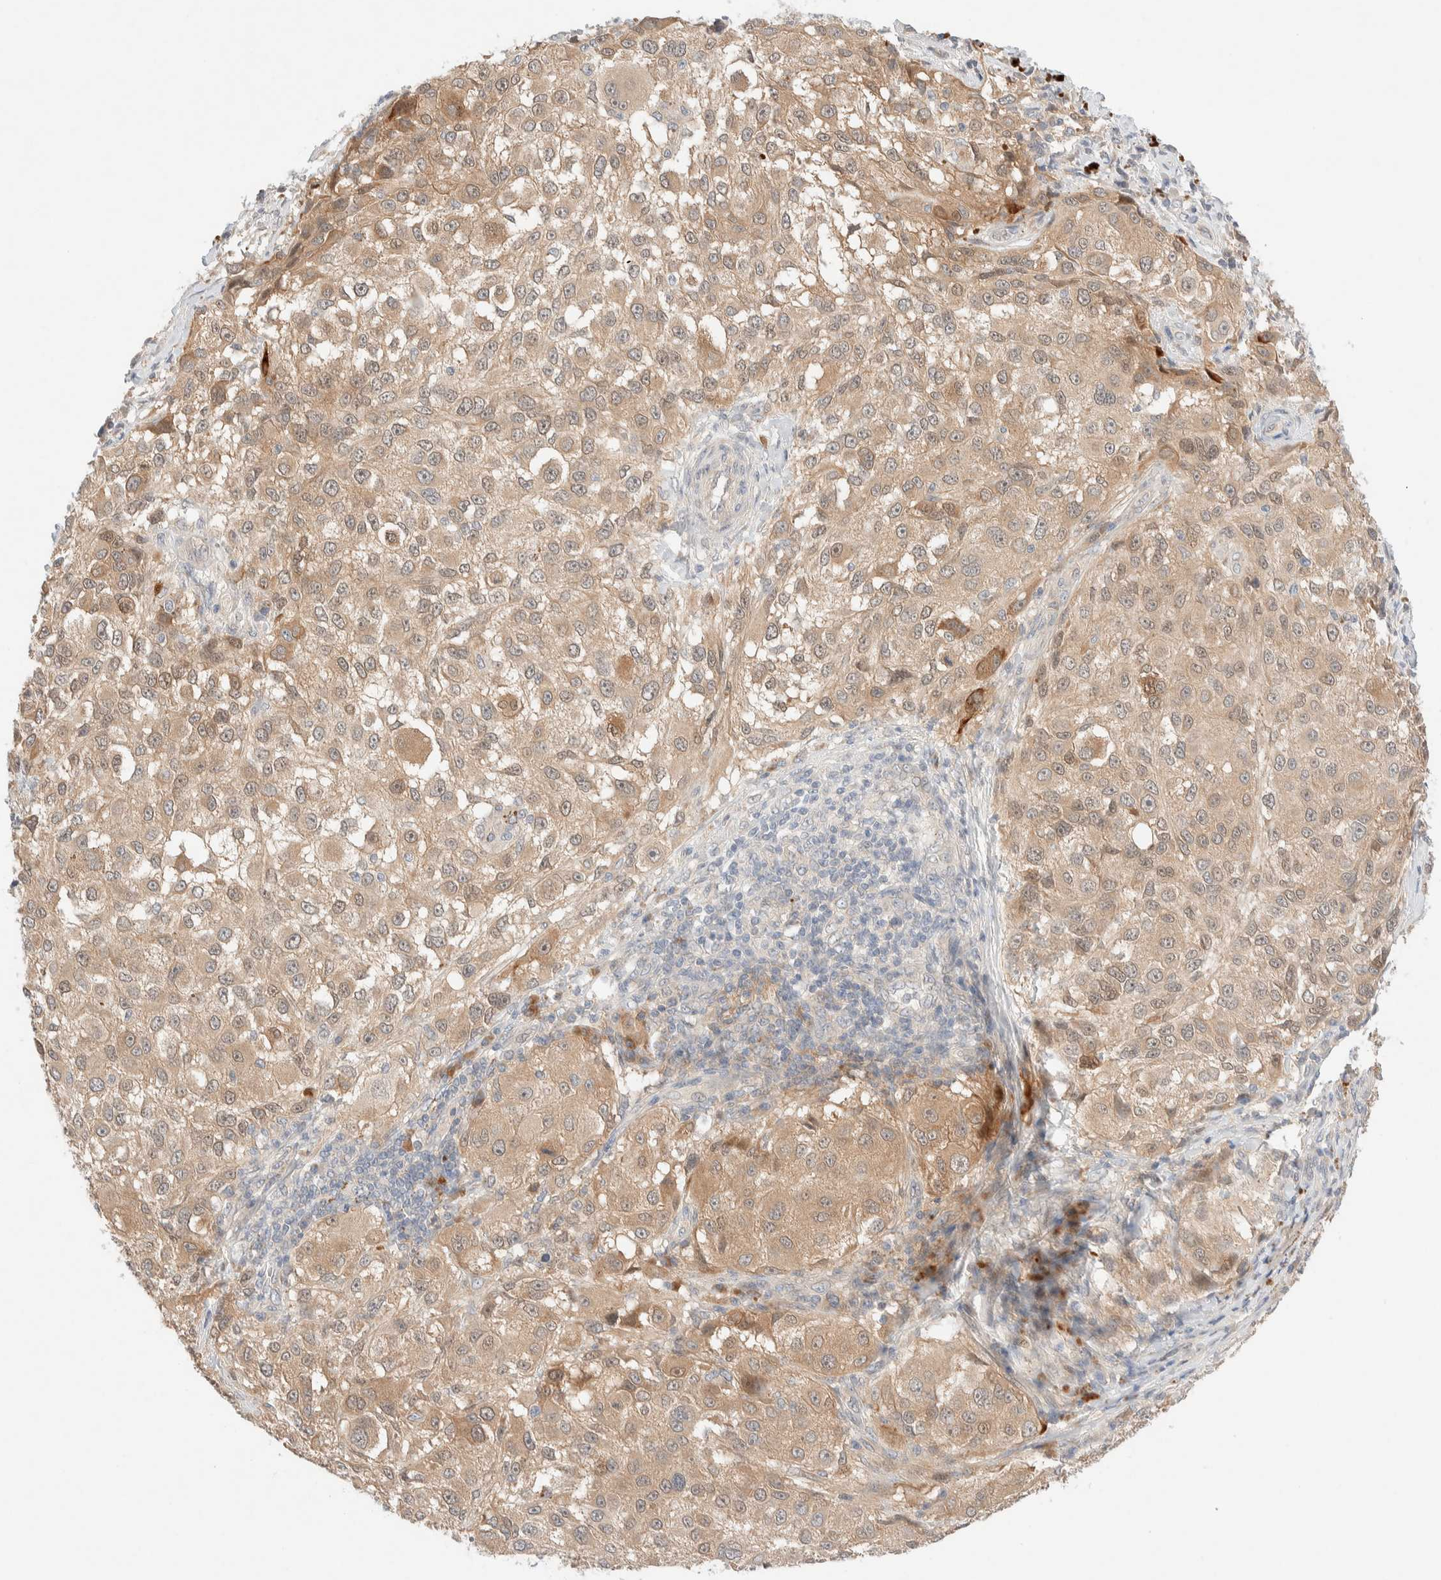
{"staining": {"intensity": "weak", "quantity": ">75%", "location": "cytoplasmic/membranous"}, "tissue": "melanoma", "cell_type": "Tumor cells", "image_type": "cancer", "snomed": [{"axis": "morphology", "description": "Necrosis, NOS"}, {"axis": "morphology", "description": "Malignant melanoma, NOS"}, {"axis": "topography", "description": "Skin"}], "caption": "Melanoma stained with DAB (3,3'-diaminobenzidine) immunohistochemistry (IHC) reveals low levels of weak cytoplasmic/membranous positivity in about >75% of tumor cells.", "gene": "CHKA", "patient": {"sex": "female", "age": 87}}